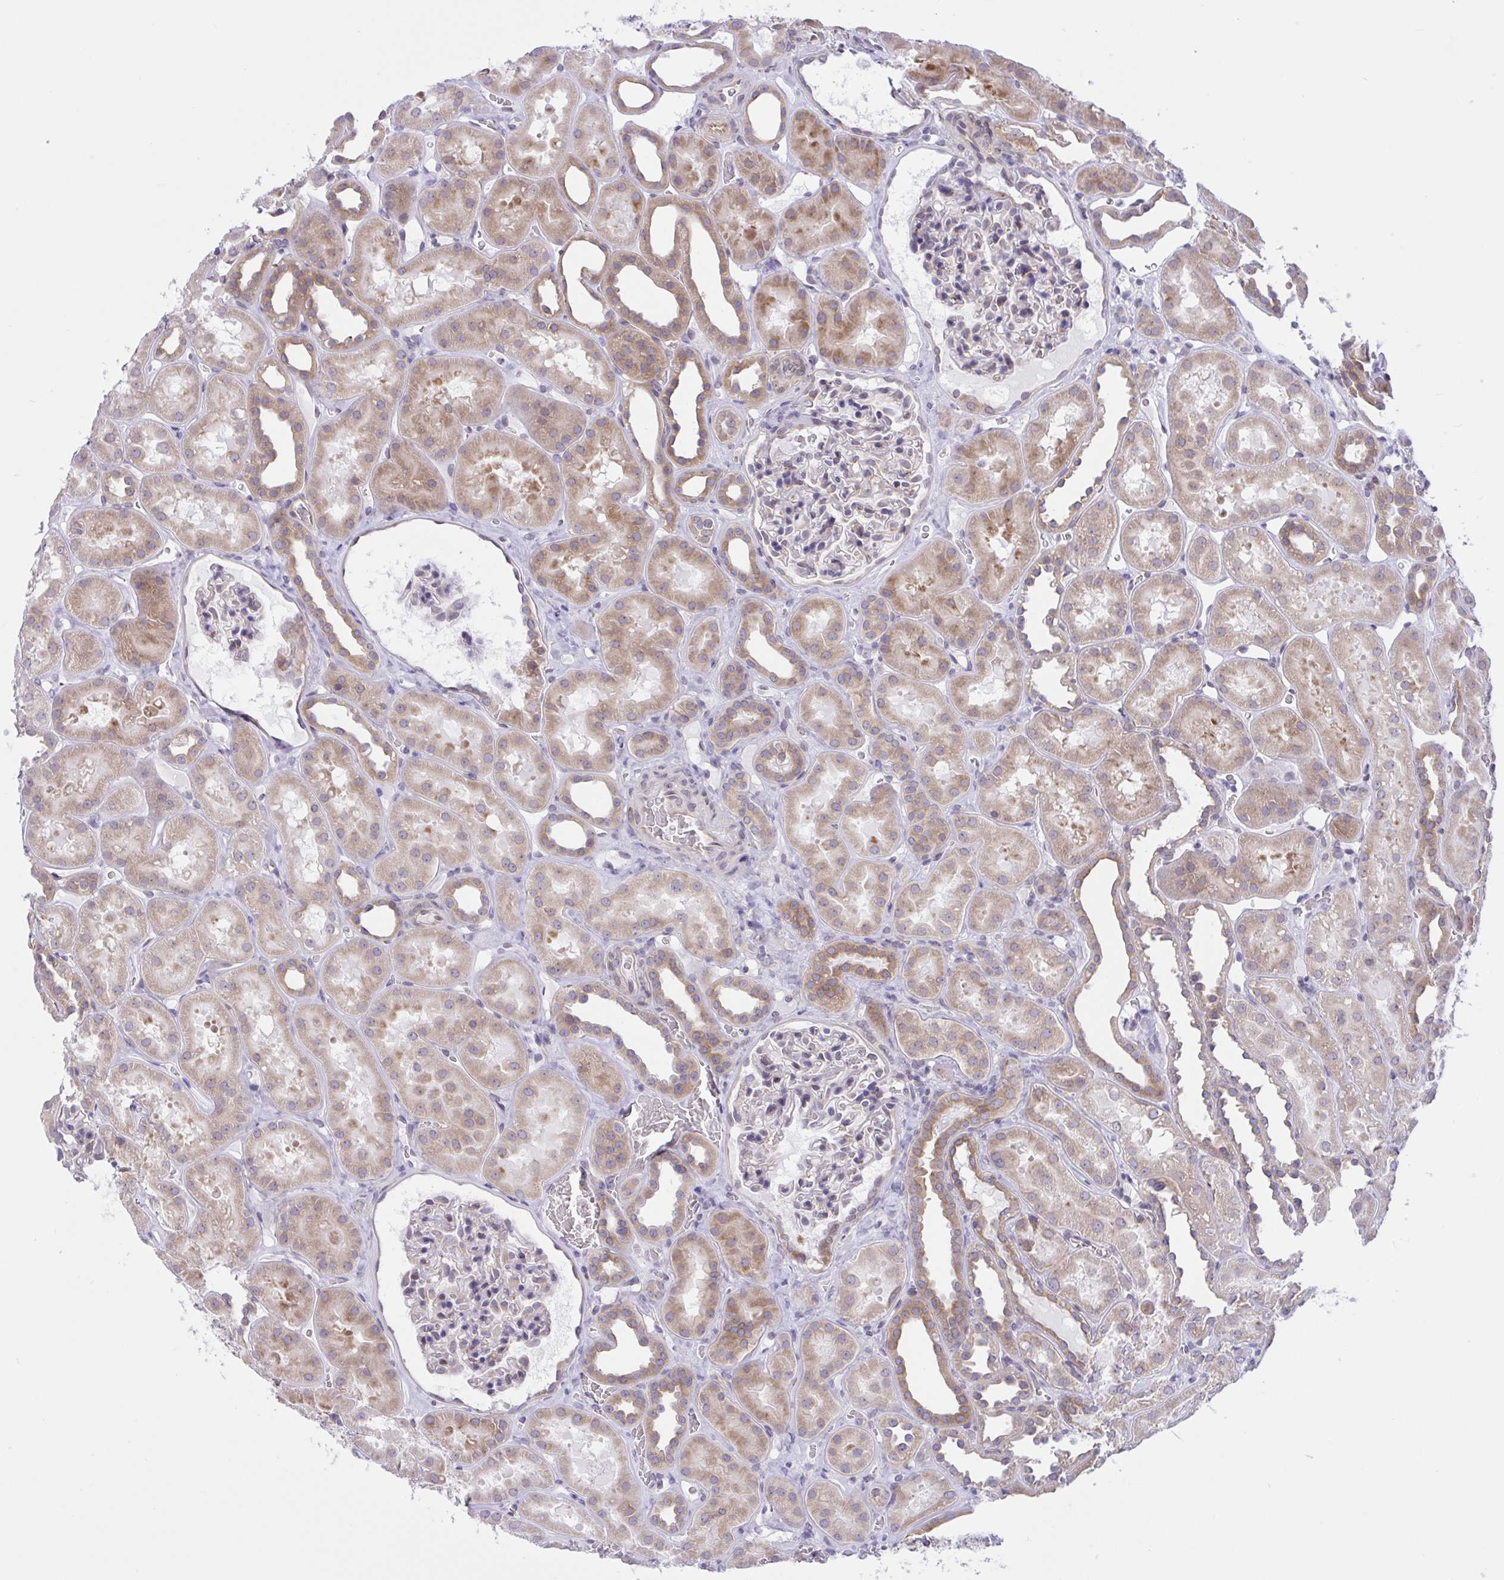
{"staining": {"intensity": "negative", "quantity": "none", "location": "none"}, "tissue": "kidney", "cell_type": "Cells in glomeruli", "image_type": "normal", "snomed": [{"axis": "morphology", "description": "Normal tissue, NOS"}, {"axis": "topography", "description": "Kidney"}], "caption": "This is an immunohistochemistry (IHC) image of normal kidney. There is no expression in cells in glomeruli.", "gene": "CAMLG", "patient": {"sex": "female", "age": 41}}